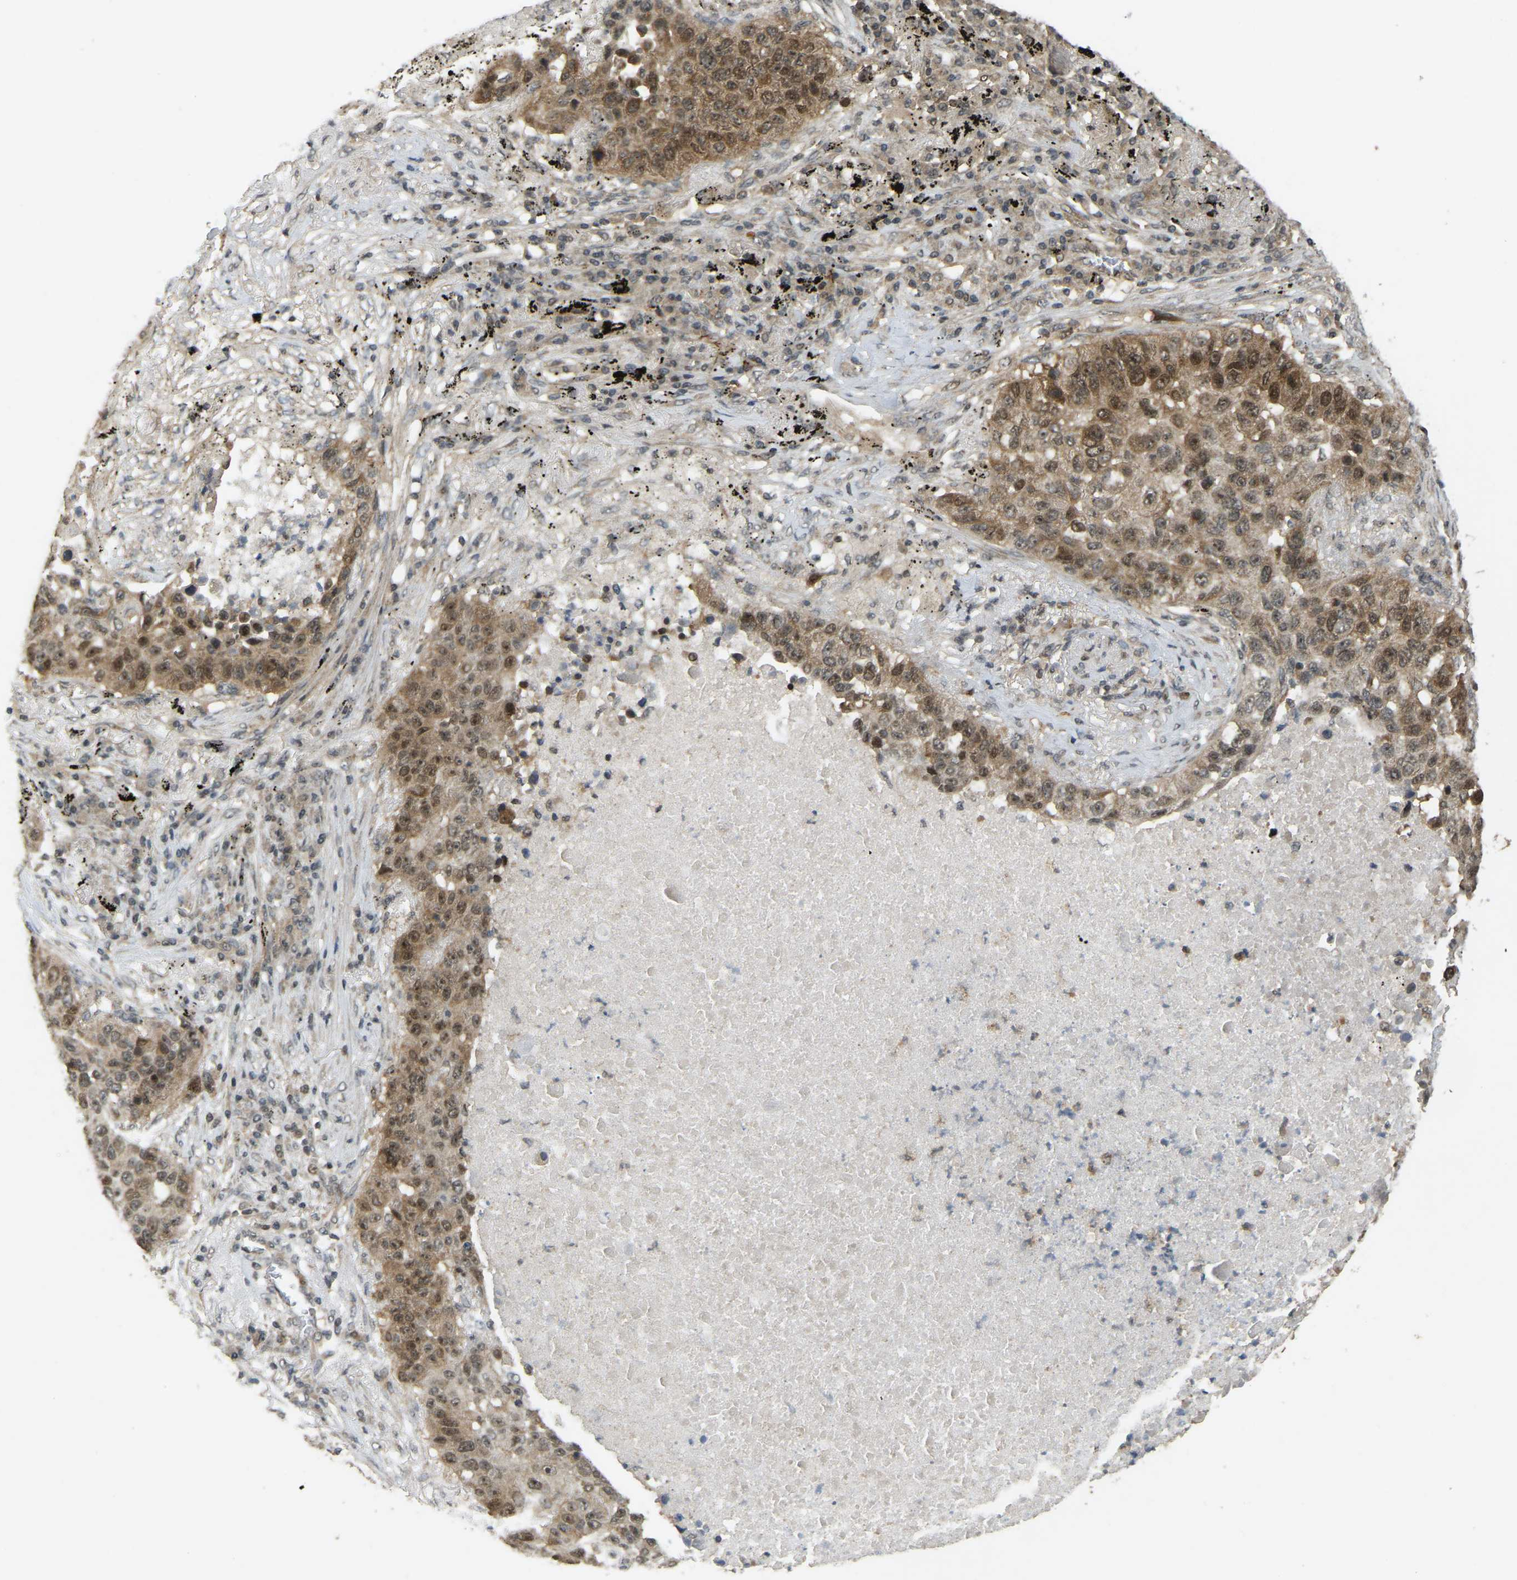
{"staining": {"intensity": "moderate", "quantity": ">75%", "location": "cytoplasmic/membranous,nuclear"}, "tissue": "lung cancer", "cell_type": "Tumor cells", "image_type": "cancer", "snomed": [{"axis": "morphology", "description": "Squamous cell carcinoma, NOS"}, {"axis": "topography", "description": "Lung"}], "caption": "Lung cancer (squamous cell carcinoma) stained with DAB (3,3'-diaminobenzidine) immunohistochemistry reveals medium levels of moderate cytoplasmic/membranous and nuclear staining in about >75% of tumor cells. The staining is performed using DAB (3,3'-diaminobenzidine) brown chromogen to label protein expression. The nuclei are counter-stained blue using hematoxylin.", "gene": "BRF2", "patient": {"sex": "male", "age": 57}}